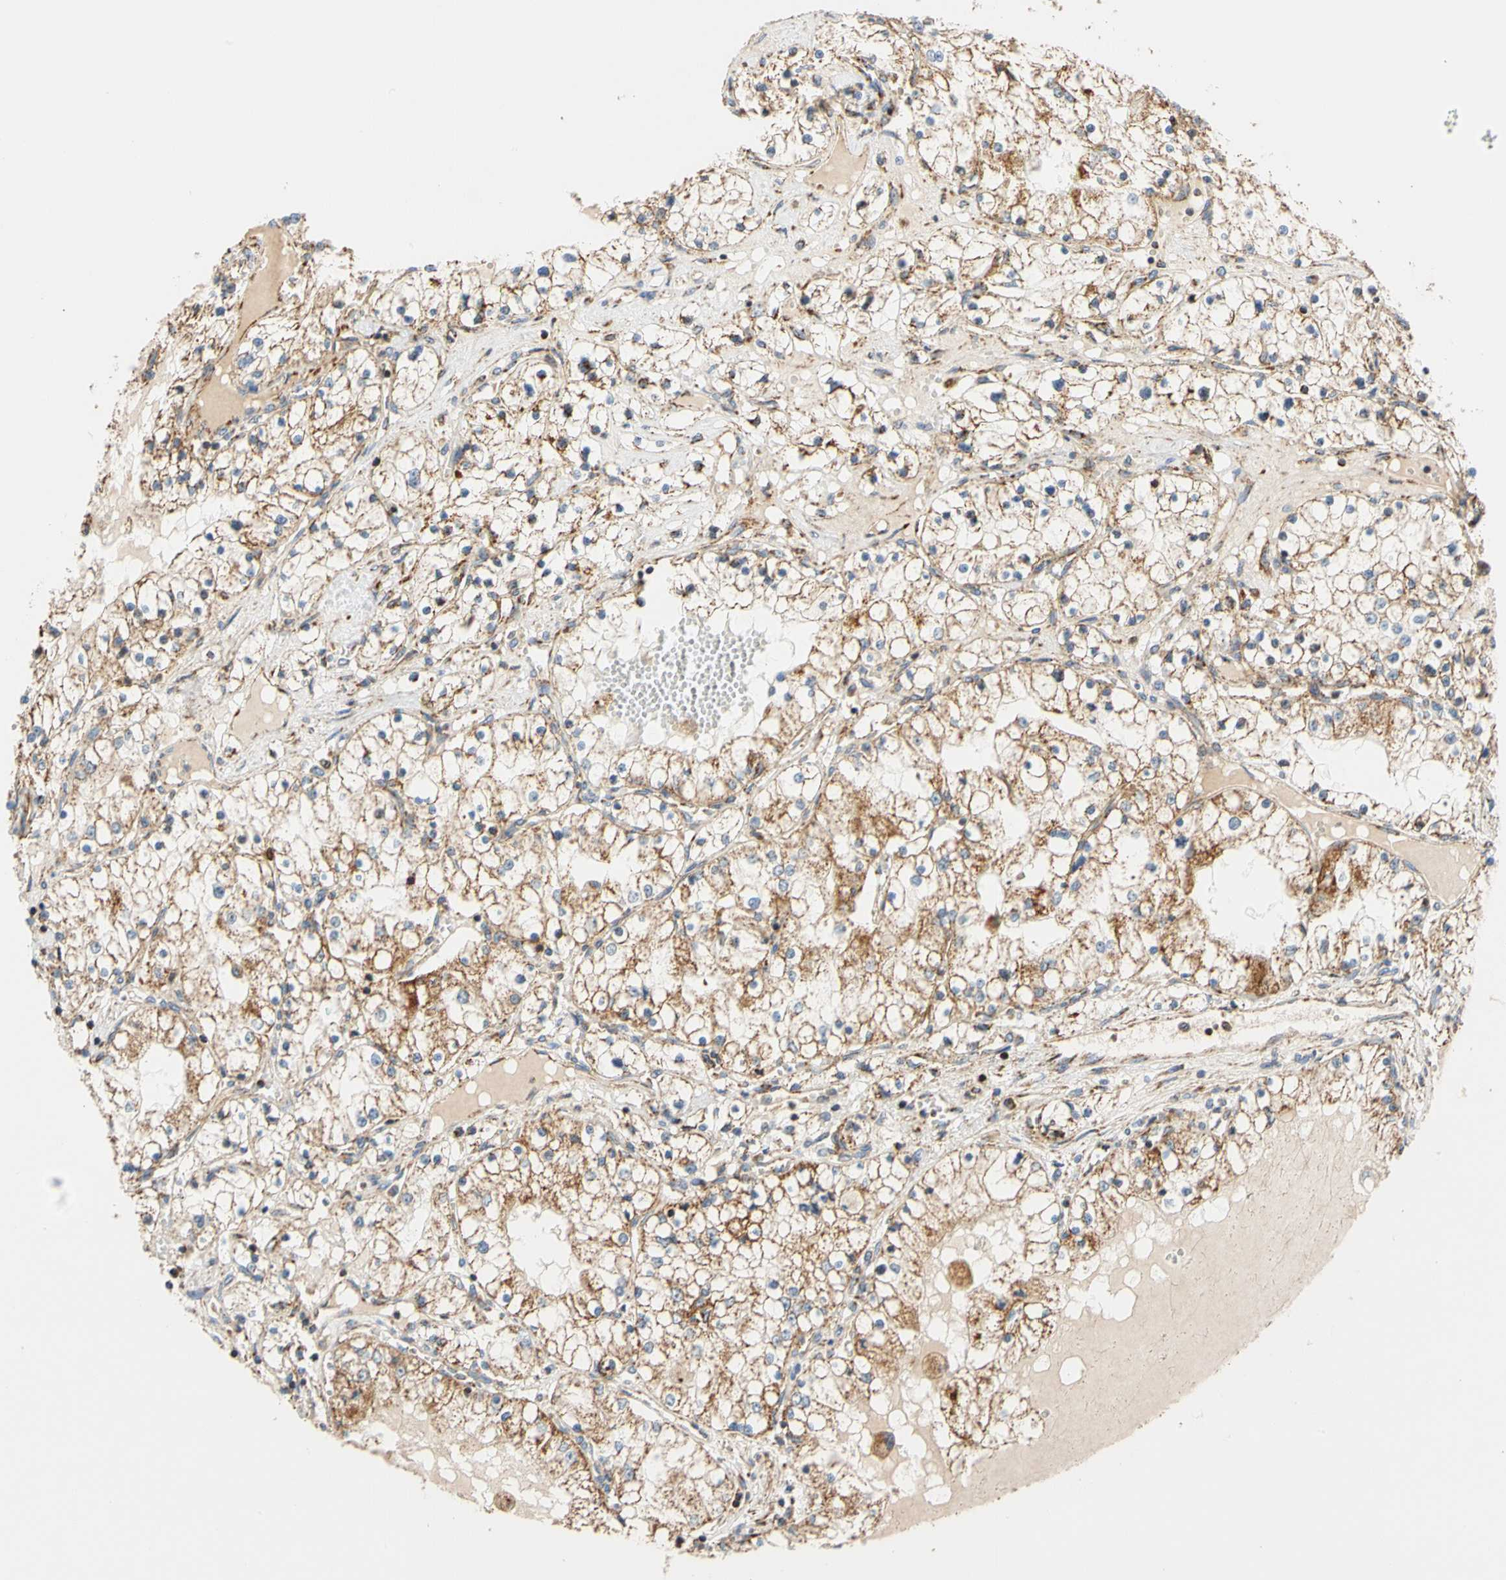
{"staining": {"intensity": "moderate", "quantity": ">75%", "location": "cytoplasmic/membranous"}, "tissue": "renal cancer", "cell_type": "Tumor cells", "image_type": "cancer", "snomed": [{"axis": "morphology", "description": "Adenocarcinoma, NOS"}, {"axis": "topography", "description": "Kidney"}], "caption": "Tumor cells demonstrate medium levels of moderate cytoplasmic/membranous positivity in approximately >75% of cells in renal cancer (adenocarcinoma).", "gene": "SFXN3", "patient": {"sex": "male", "age": 68}}